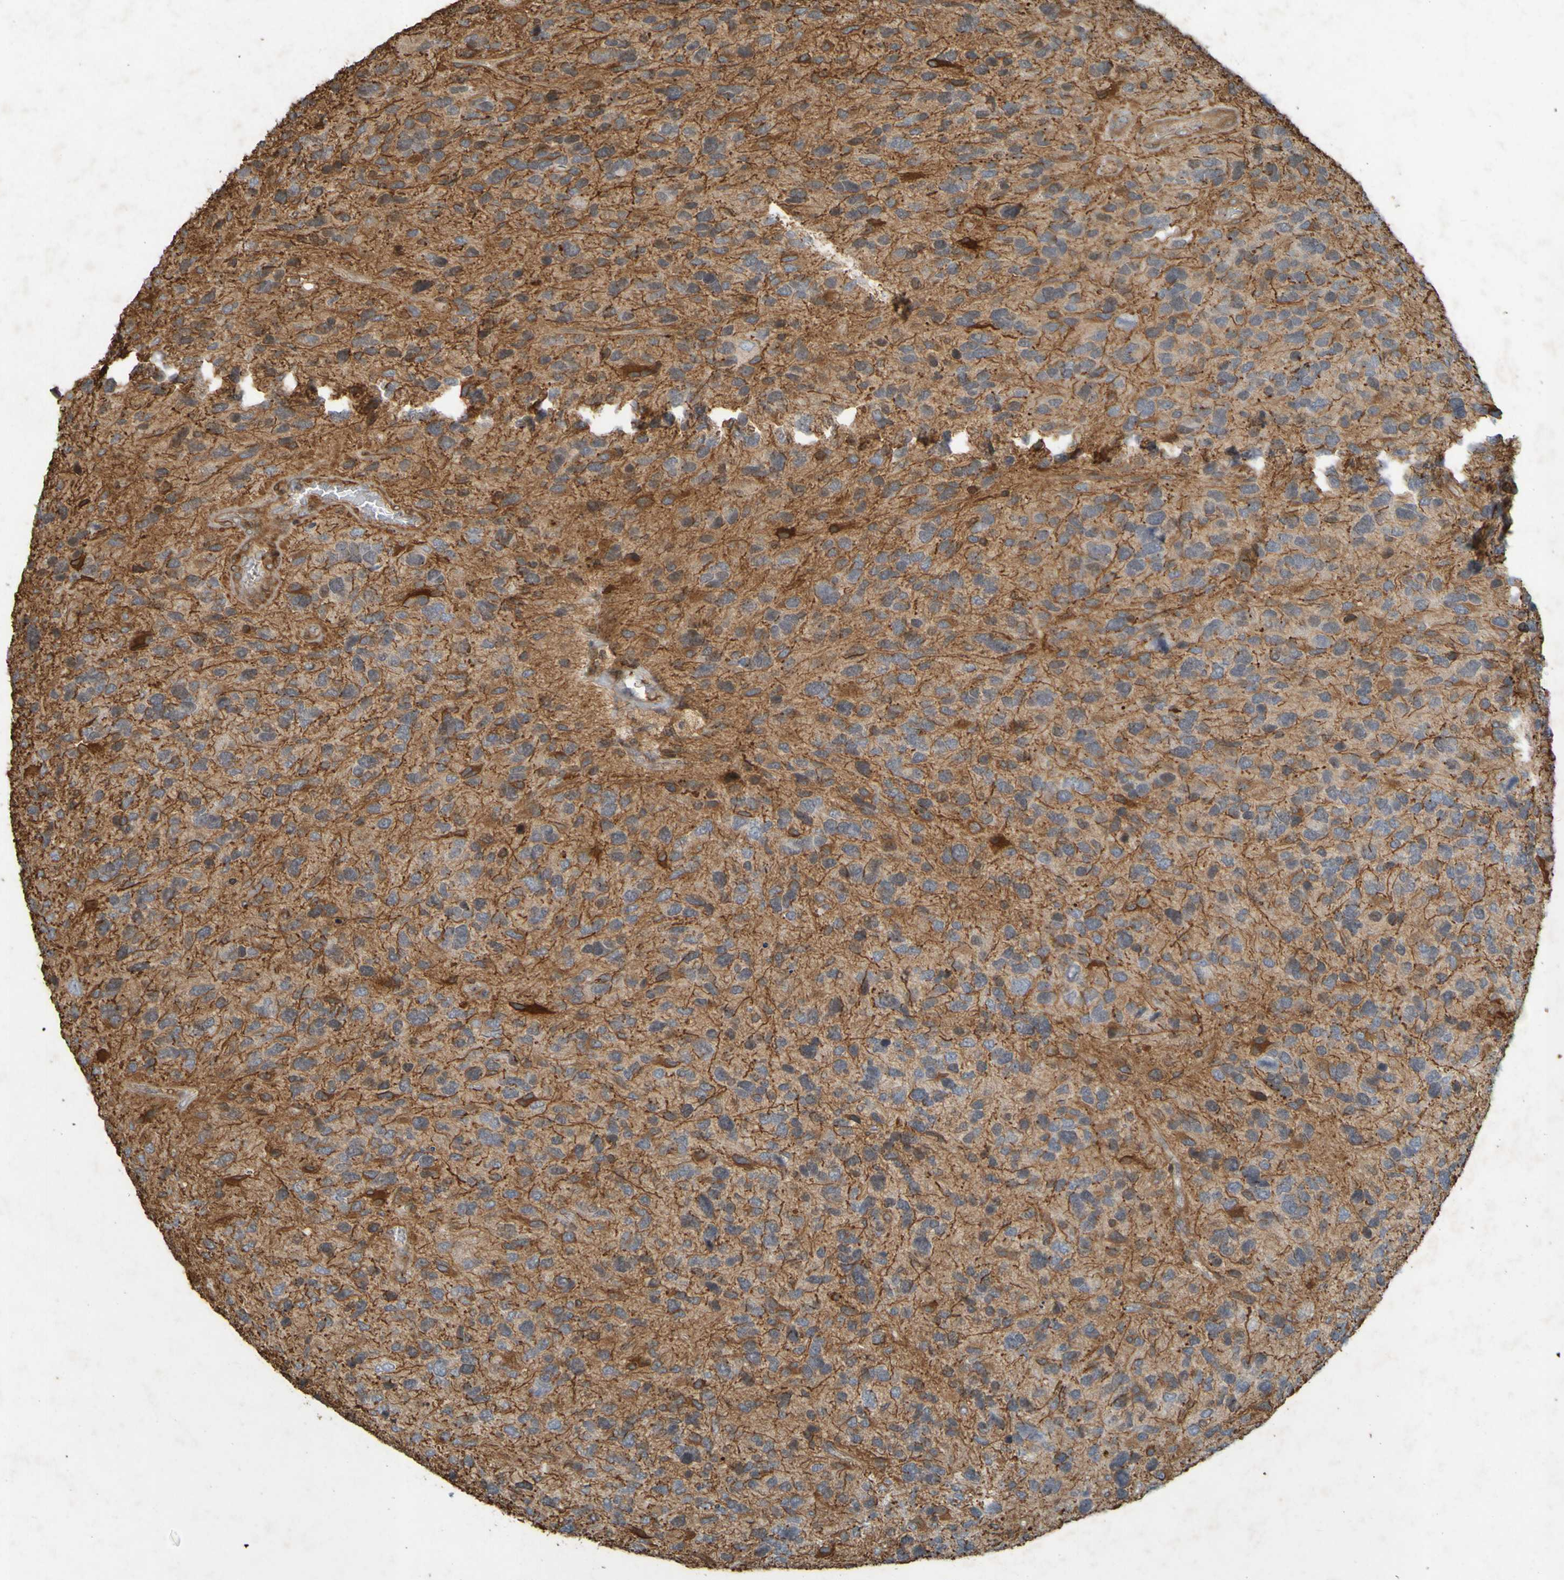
{"staining": {"intensity": "moderate", "quantity": ">75%", "location": "cytoplasmic/membranous"}, "tissue": "glioma", "cell_type": "Tumor cells", "image_type": "cancer", "snomed": [{"axis": "morphology", "description": "Glioma, malignant, High grade"}, {"axis": "topography", "description": "Brain"}], "caption": "Immunohistochemistry histopathology image of human malignant glioma (high-grade) stained for a protein (brown), which displays medium levels of moderate cytoplasmic/membranous staining in about >75% of tumor cells.", "gene": "GUCY1A1", "patient": {"sex": "female", "age": 58}}